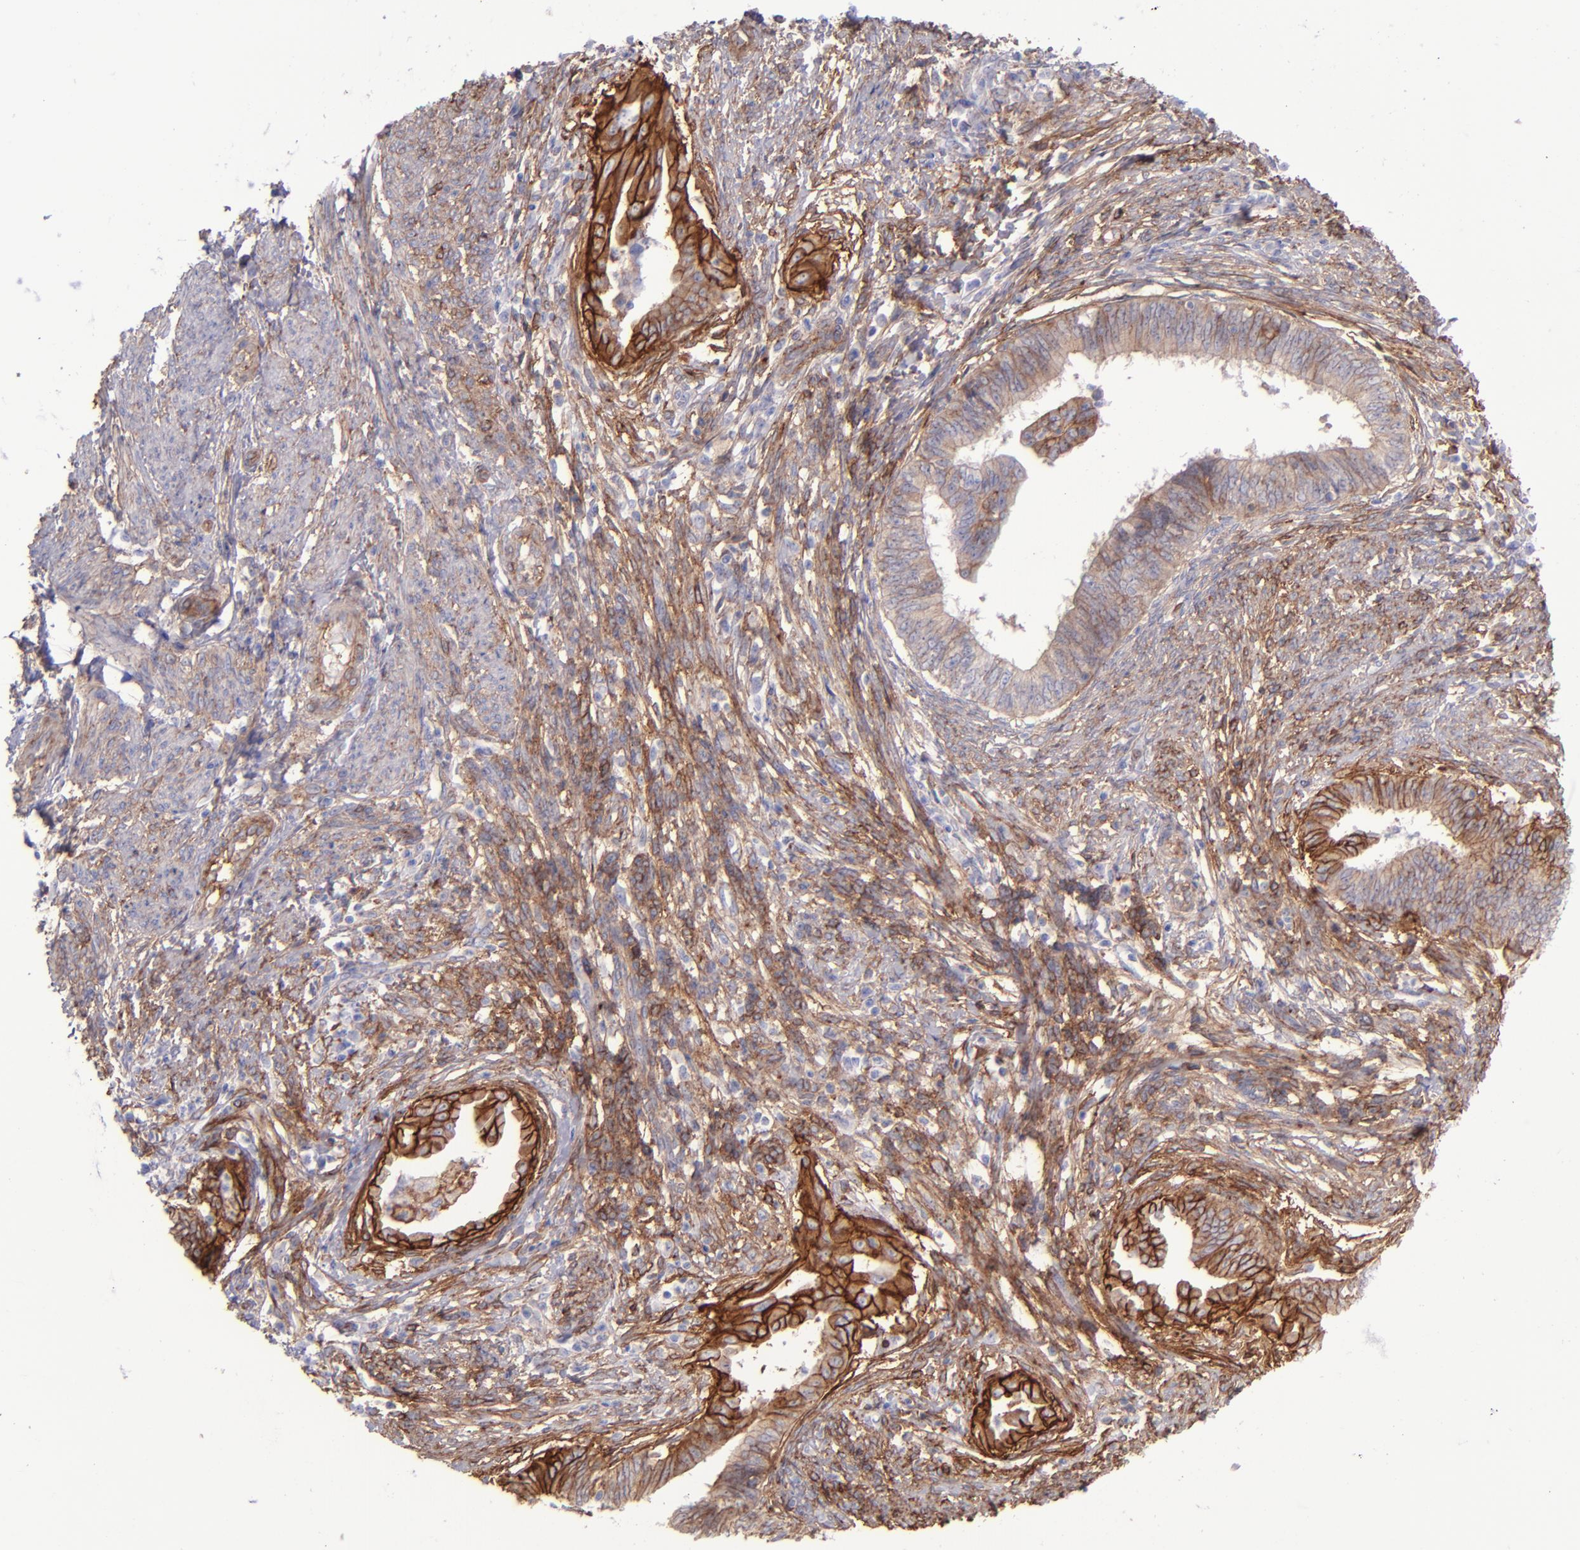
{"staining": {"intensity": "moderate", "quantity": "25%-75%", "location": "cytoplasmic/membranous"}, "tissue": "endometrial cancer", "cell_type": "Tumor cells", "image_type": "cancer", "snomed": [{"axis": "morphology", "description": "Adenocarcinoma, NOS"}, {"axis": "topography", "description": "Endometrium"}], "caption": "Moderate cytoplasmic/membranous protein expression is identified in approximately 25%-75% of tumor cells in endometrial cancer (adenocarcinoma).", "gene": "ITGAV", "patient": {"sex": "female", "age": 66}}